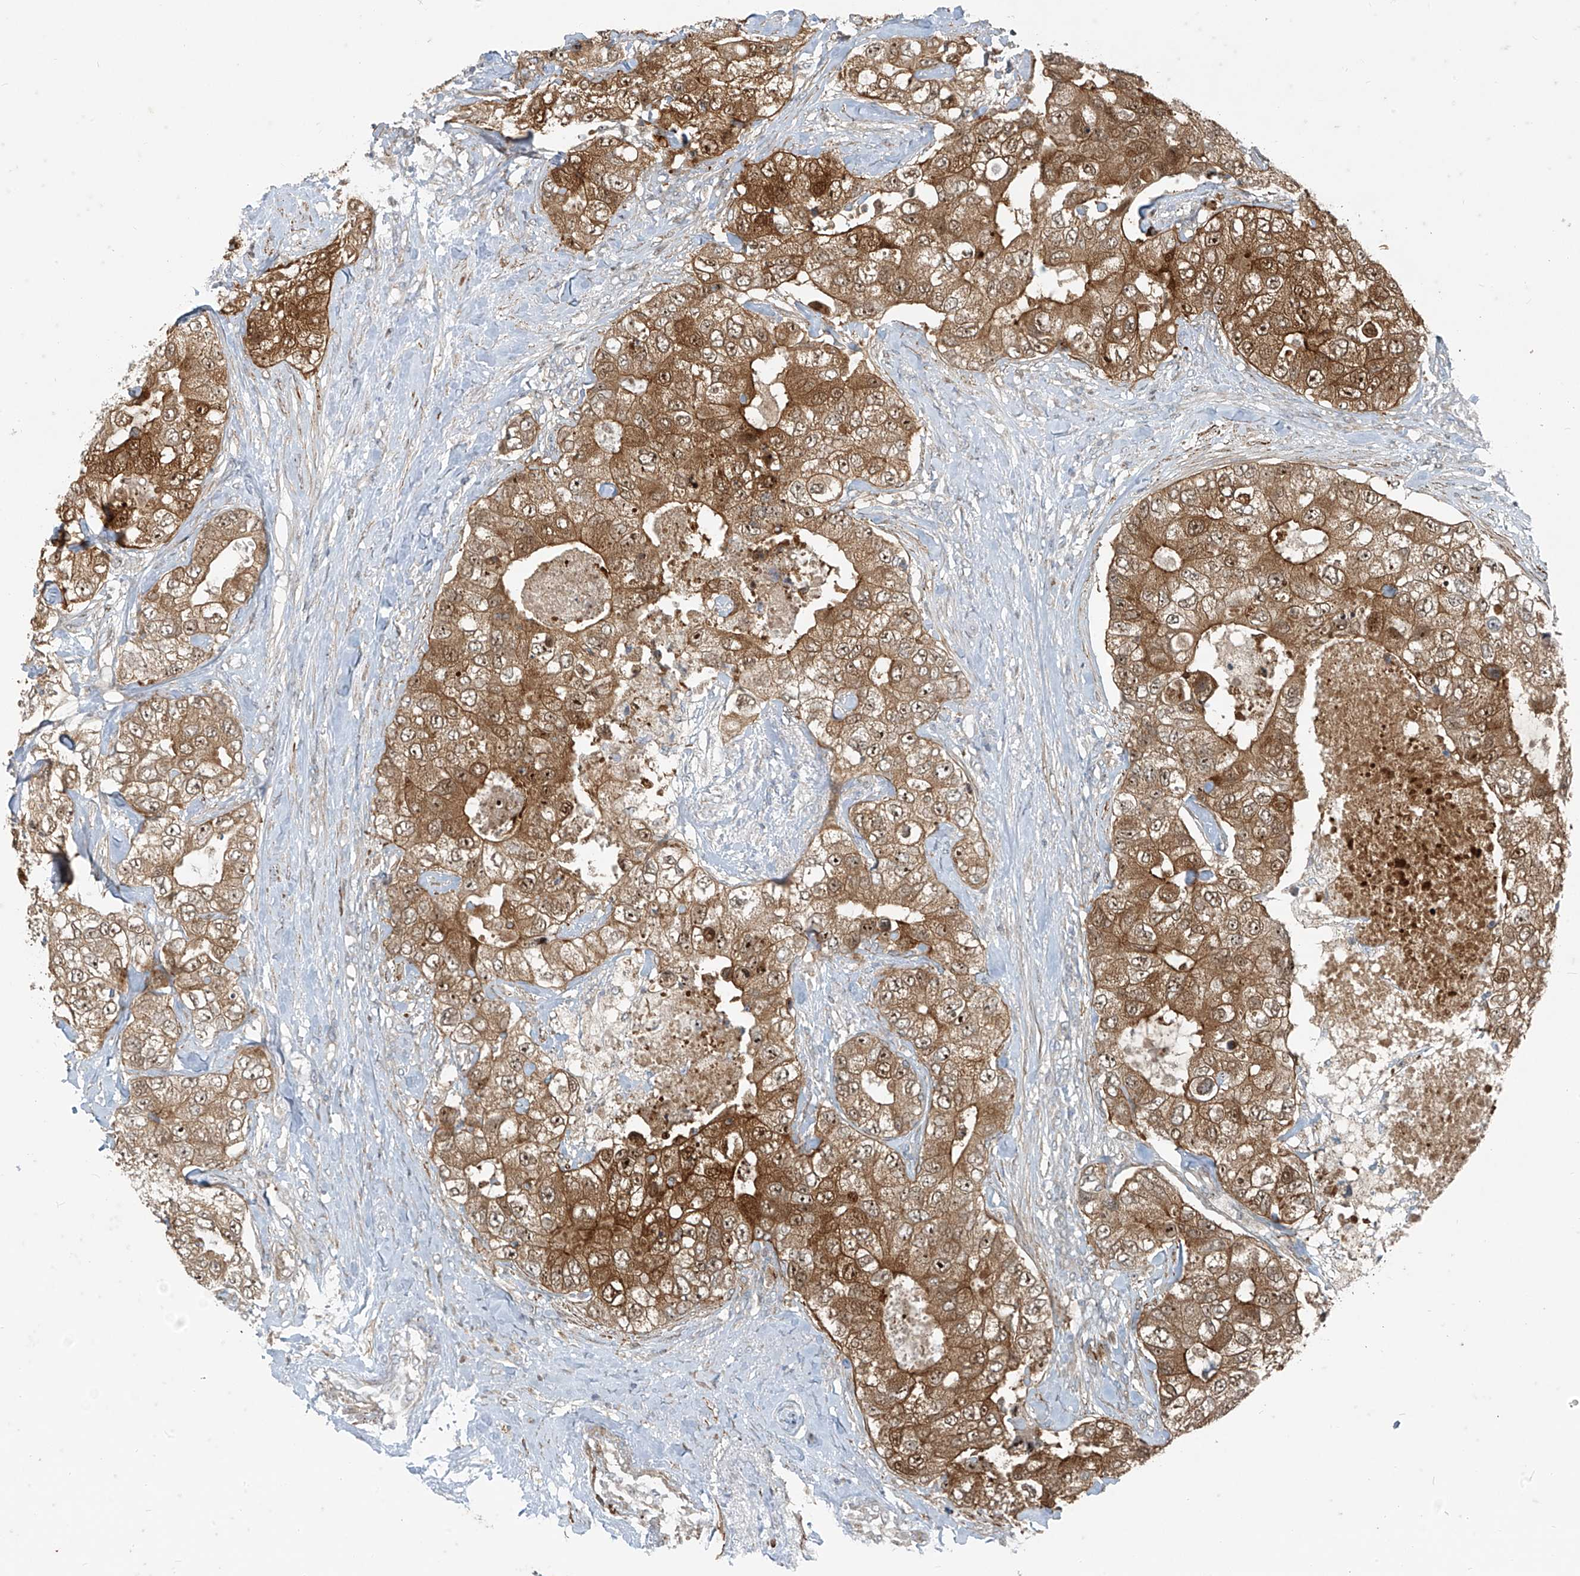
{"staining": {"intensity": "moderate", "quantity": ">75%", "location": "cytoplasmic/membranous,nuclear"}, "tissue": "breast cancer", "cell_type": "Tumor cells", "image_type": "cancer", "snomed": [{"axis": "morphology", "description": "Duct carcinoma"}, {"axis": "topography", "description": "Breast"}], "caption": "Breast cancer tissue exhibits moderate cytoplasmic/membranous and nuclear expression in approximately >75% of tumor cells", "gene": "PPCS", "patient": {"sex": "female", "age": 62}}